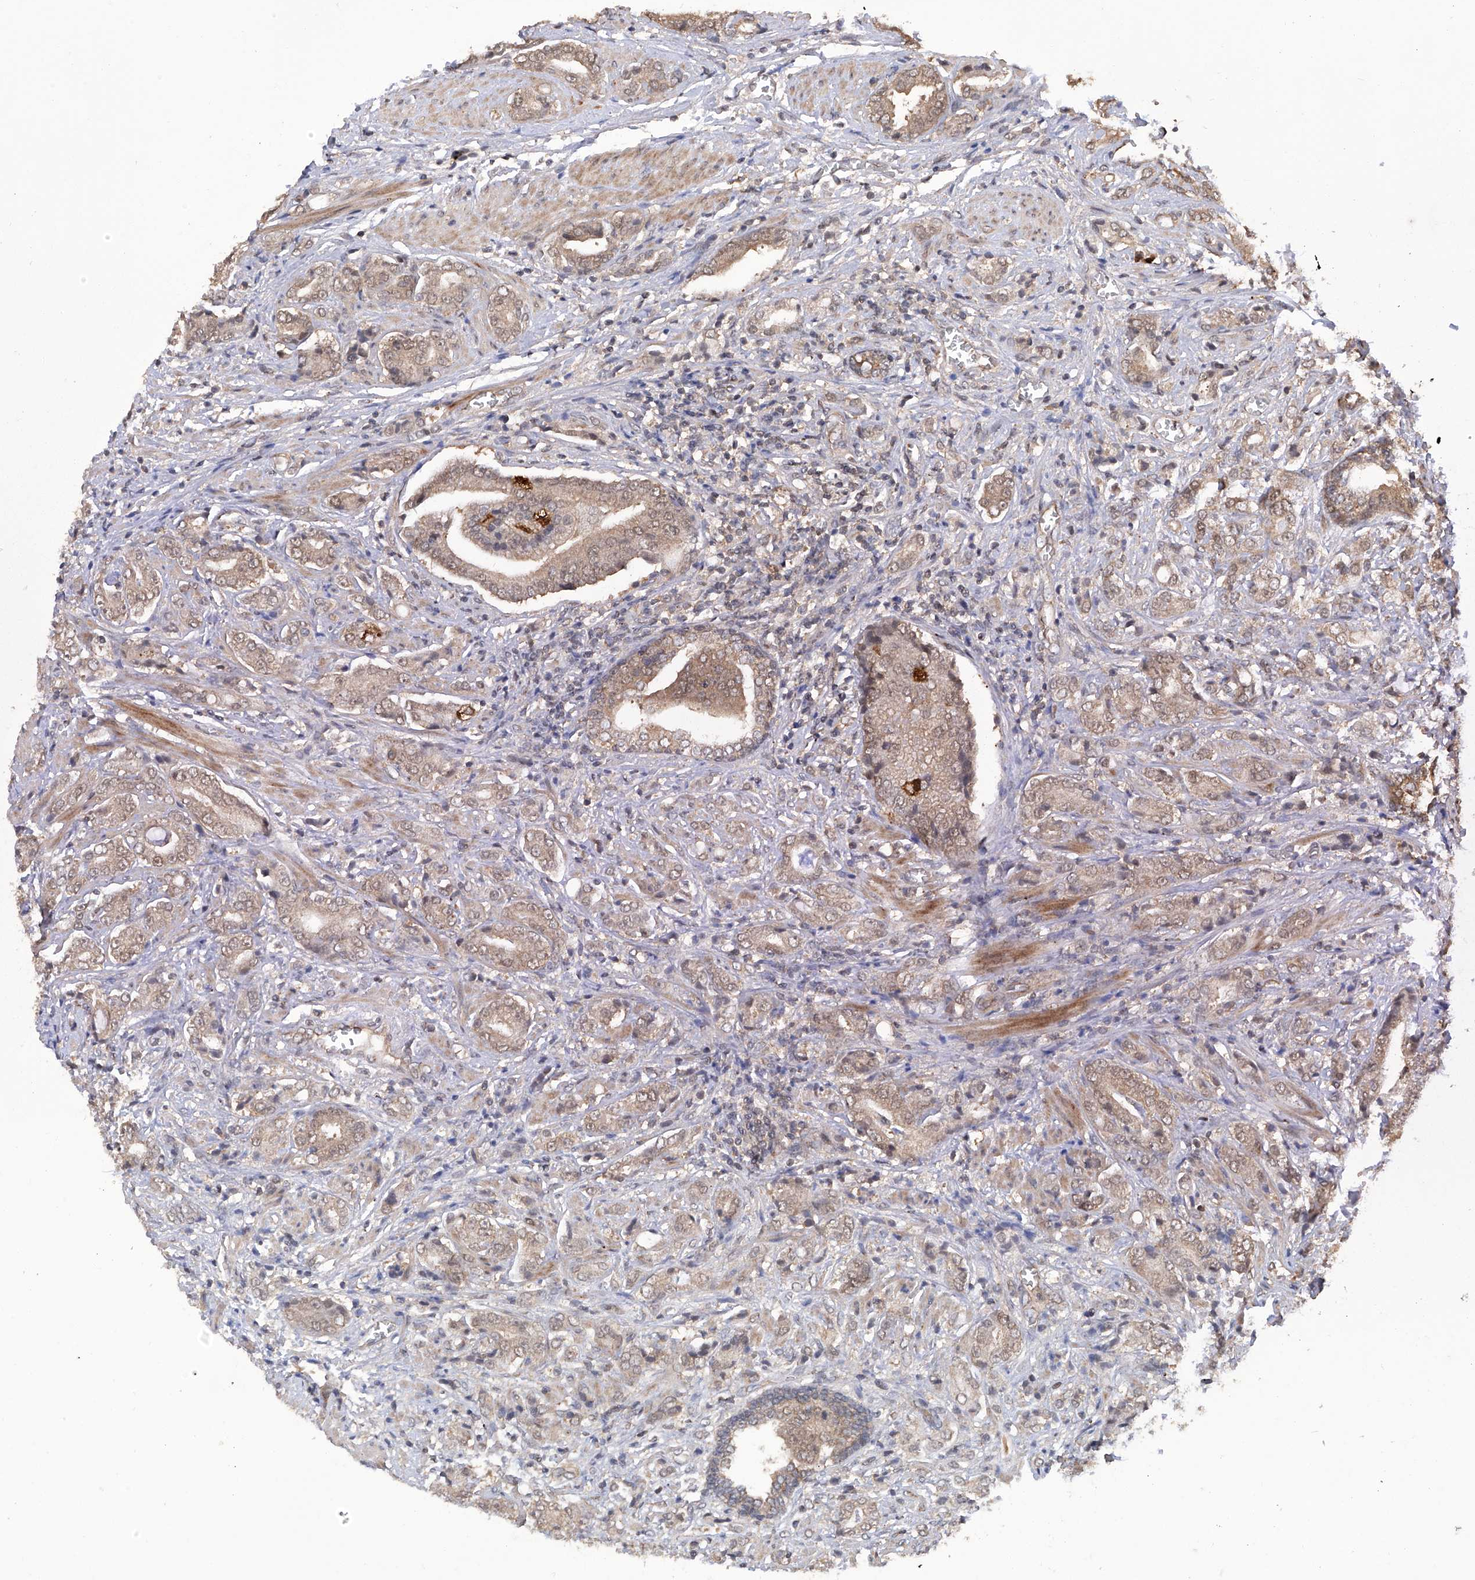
{"staining": {"intensity": "weak", "quantity": ">75%", "location": "cytoplasmic/membranous,nuclear"}, "tissue": "prostate cancer", "cell_type": "Tumor cells", "image_type": "cancer", "snomed": [{"axis": "morphology", "description": "Adenocarcinoma, High grade"}, {"axis": "topography", "description": "Prostate"}], "caption": "Protein positivity by immunohistochemistry (IHC) demonstrates weak cytoplasmic/membranous and nuclear expression in approximately >75% of tumor cells in prostate cancer (high-grade adenocarcinoma). (DAB (3,3'-diaminobenzidine) = brown stain, brightfield microscopy at high magnification).", "gene": "LYSMD4", "patient": {"sex": "male", "age": 57}}